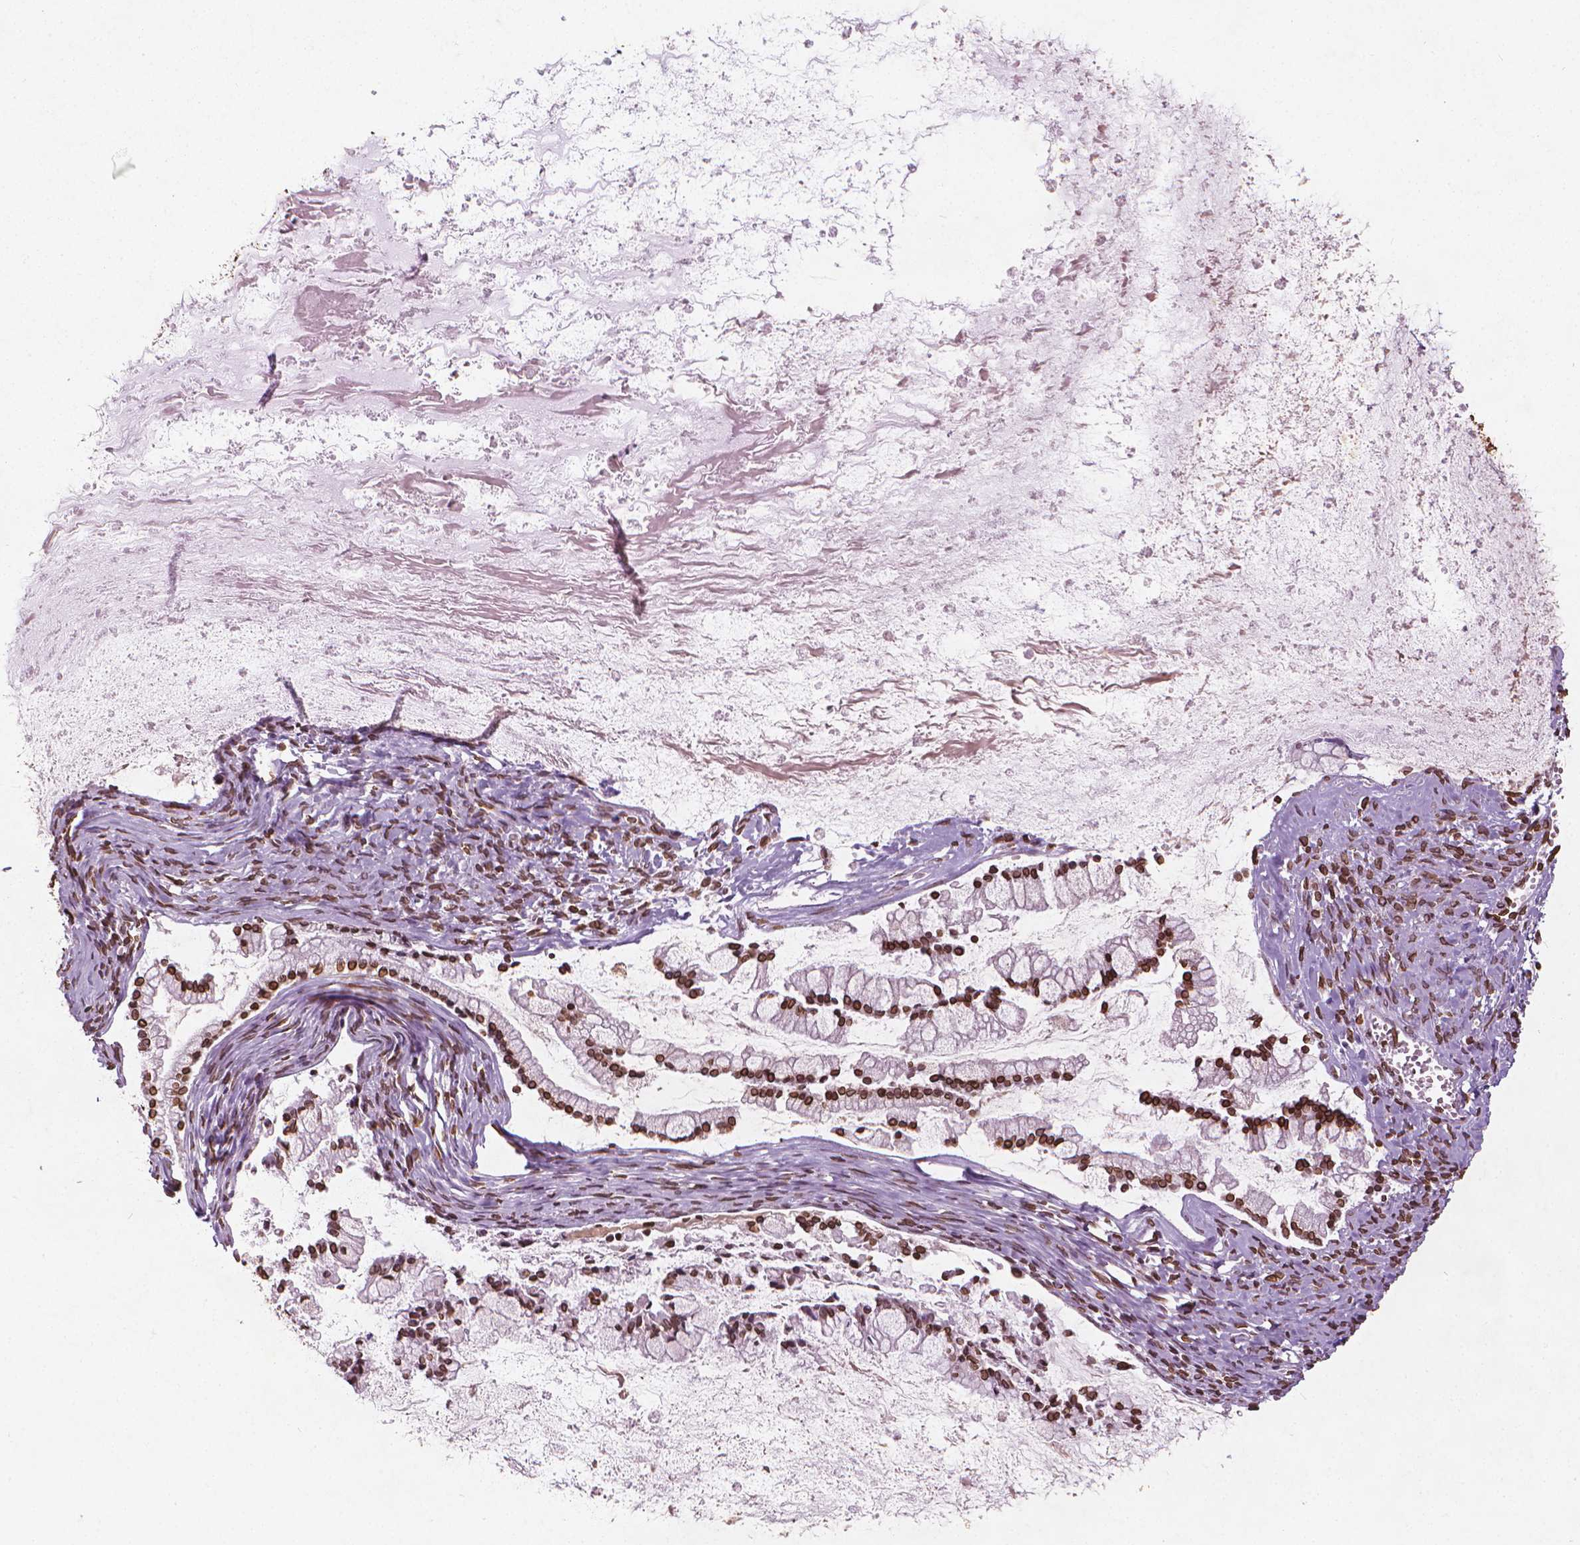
{"staining": {"intensity": "strong", "quantity": ">75%", "location": "cytoplasmic/membranous,nuclear"}, "tissue": "ovarian cancer", "cell_type": "Tumor cells", "image_type": "cancer", "snomed": [{"axis": "morphology", "description": "Cystadenocarcinoma, mucinous, NOS"}, {"axis": "topography", "description": "Ovary"}], "caption": "Human ovarian cancer stained with a protein marker shows strong staining in tumor cells.", "gene": "LMNB1", "patient": {"sex": "female", "age": 67}}